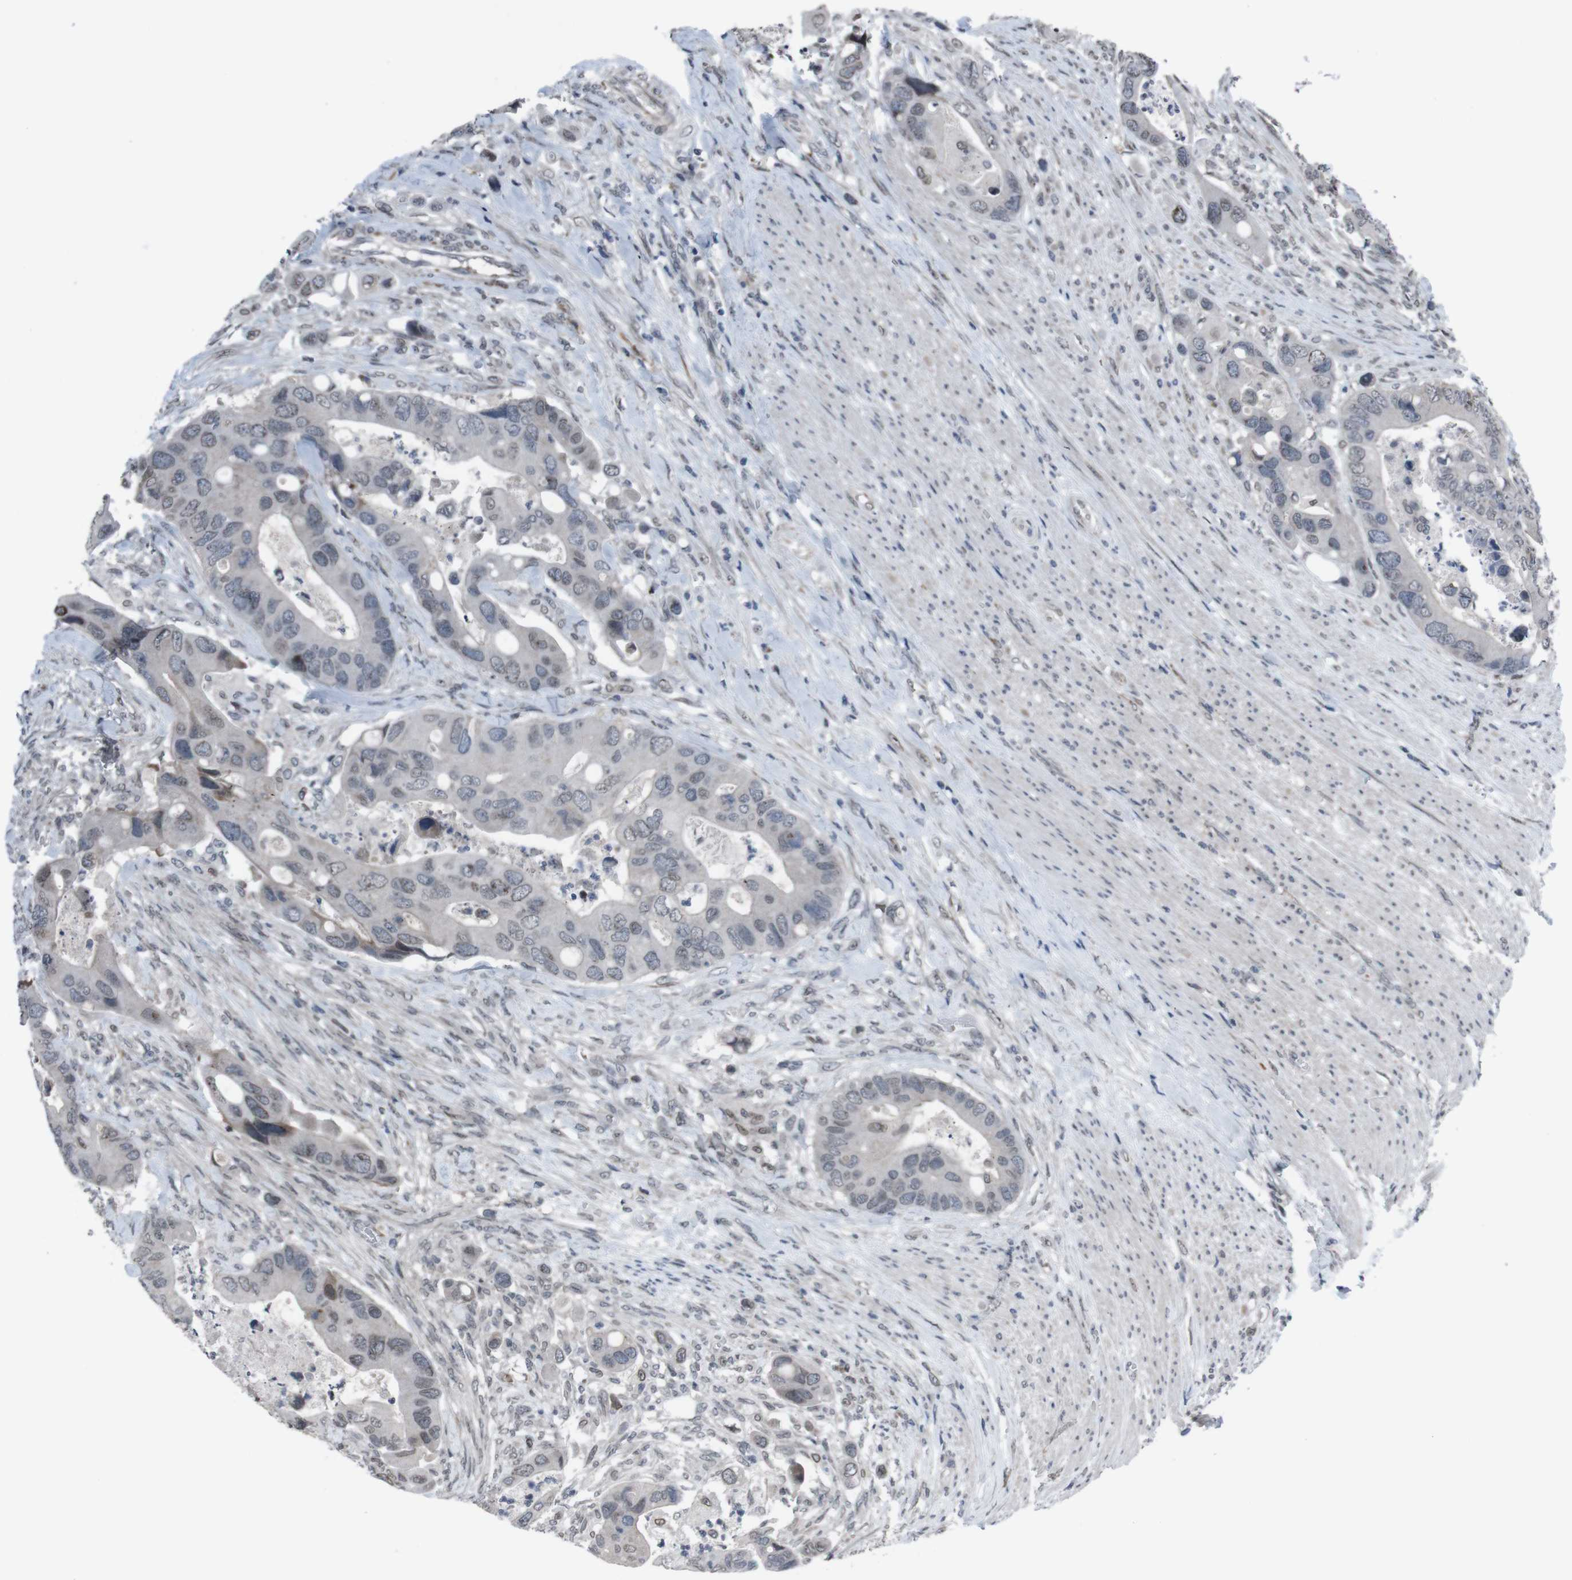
{"staining": {"intensity": "weak", "quantity": "<25%", "location": "cytoplasmic/membranous,nuclear"}, "tissue": "colorectal cancer", "cell_type": "Tumor cells", "image_type": "cancer", "snomed": [{"axis": "morphology", "description": "Adenocarcinoma, NOS"}, {"axis": "topography", "description": "Rectum"}], "caption": "Protein analysis of adenocarcinoma (colorectal) shows no significant expression in tumor cells.", "gene": "SS18L1", "patient": {"sex": "female", "age": 57}}